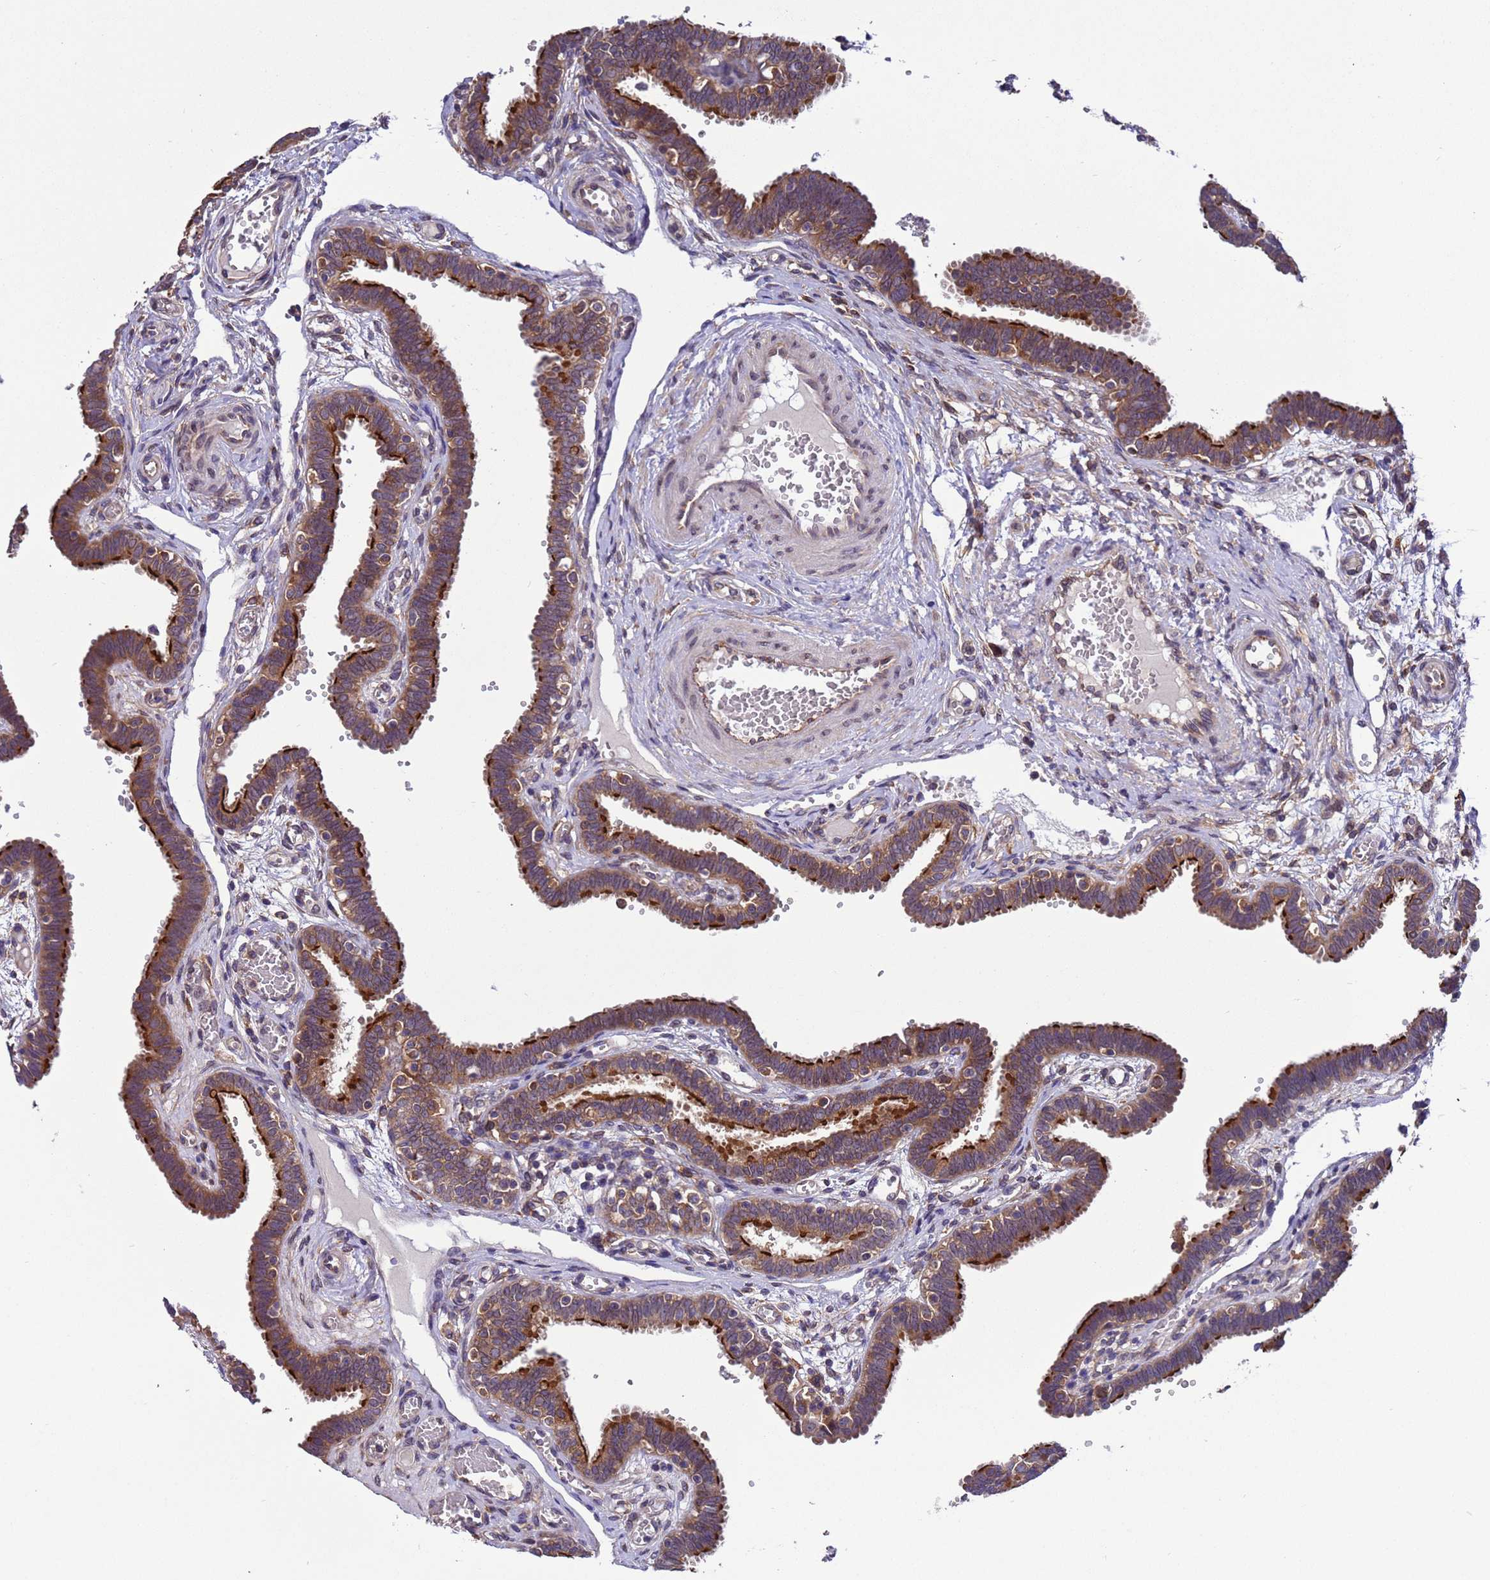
{"staining": {"intensity": "strong", "quantity": ">75%", "location": "cytoplasmic/membranous"}, "tissue": "fallopian tube", "cell_type": "Glandular cells", "image_type": "normal", "snomed": [{"axis": "morphology", "description": "Normal tissue, NOS"}, {"axis": "topography", "description": "Fallopian tube"}, {"axis": "topography", "description": "Placenta"}], "caption": "Protein analysis of unremarkable fallopian tube displays strong cytoplasmic/membranous expression in about >75% of glandular cells. (IHC, brightfield microscopy, high magnification).", "gene": "ARHGAP12", "patient": {"sex": "female", "age": 32}}